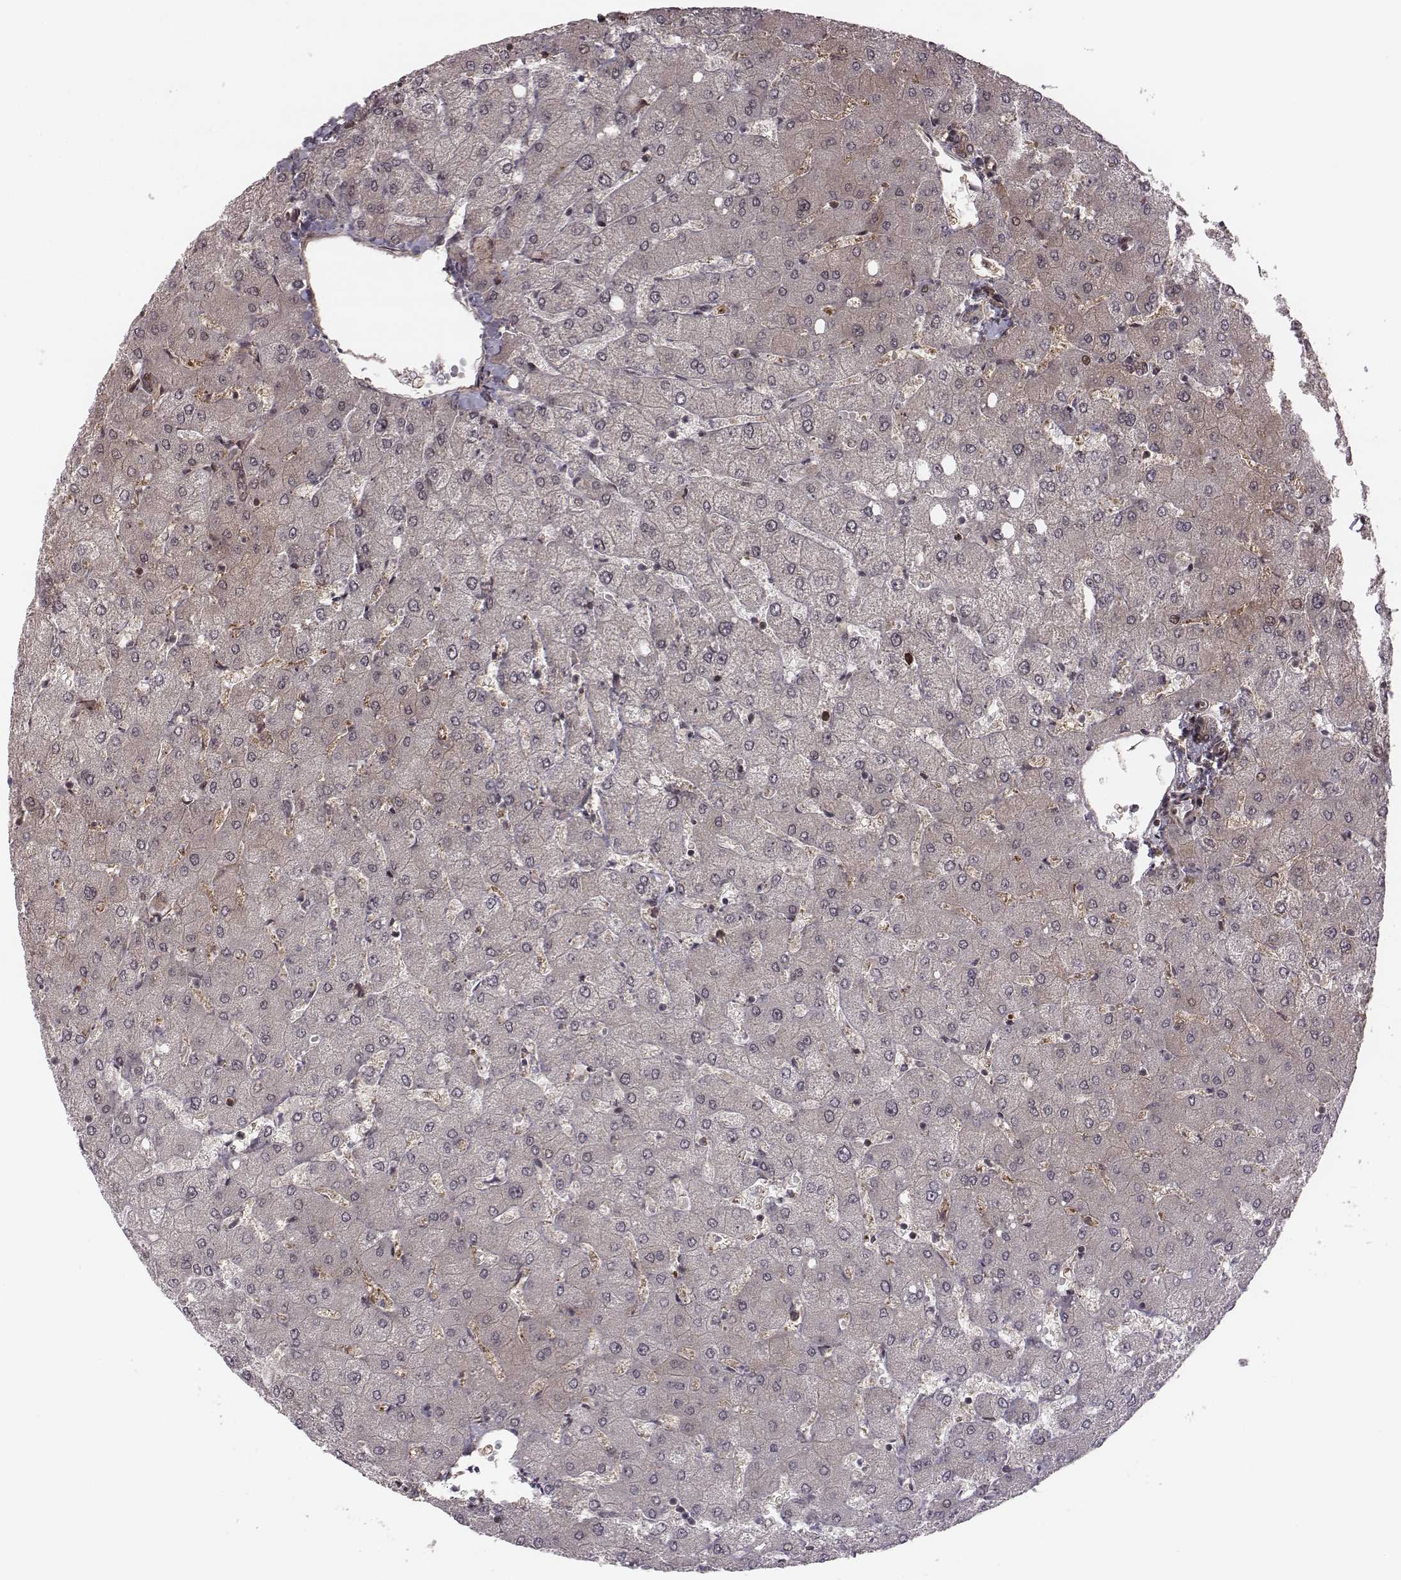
{"staining": {"intensity": "weak", "quantity": "<25%", "location": "cytoplasmic/membranous"}, "tissue": "liver", "cell_type": "Cholangiocytes", "image_type": "normal", "snomed": [{"axis": "morphology", "description": "Normal tissue, NOS"}, {"axis": "topography", "description": "Liver"}], "caption": "Histopathology image shows no significant protein expression in cholangiocytes of normal liver.", "gene": "RPL3", "patient": {"sex": "female", "age": 54}}